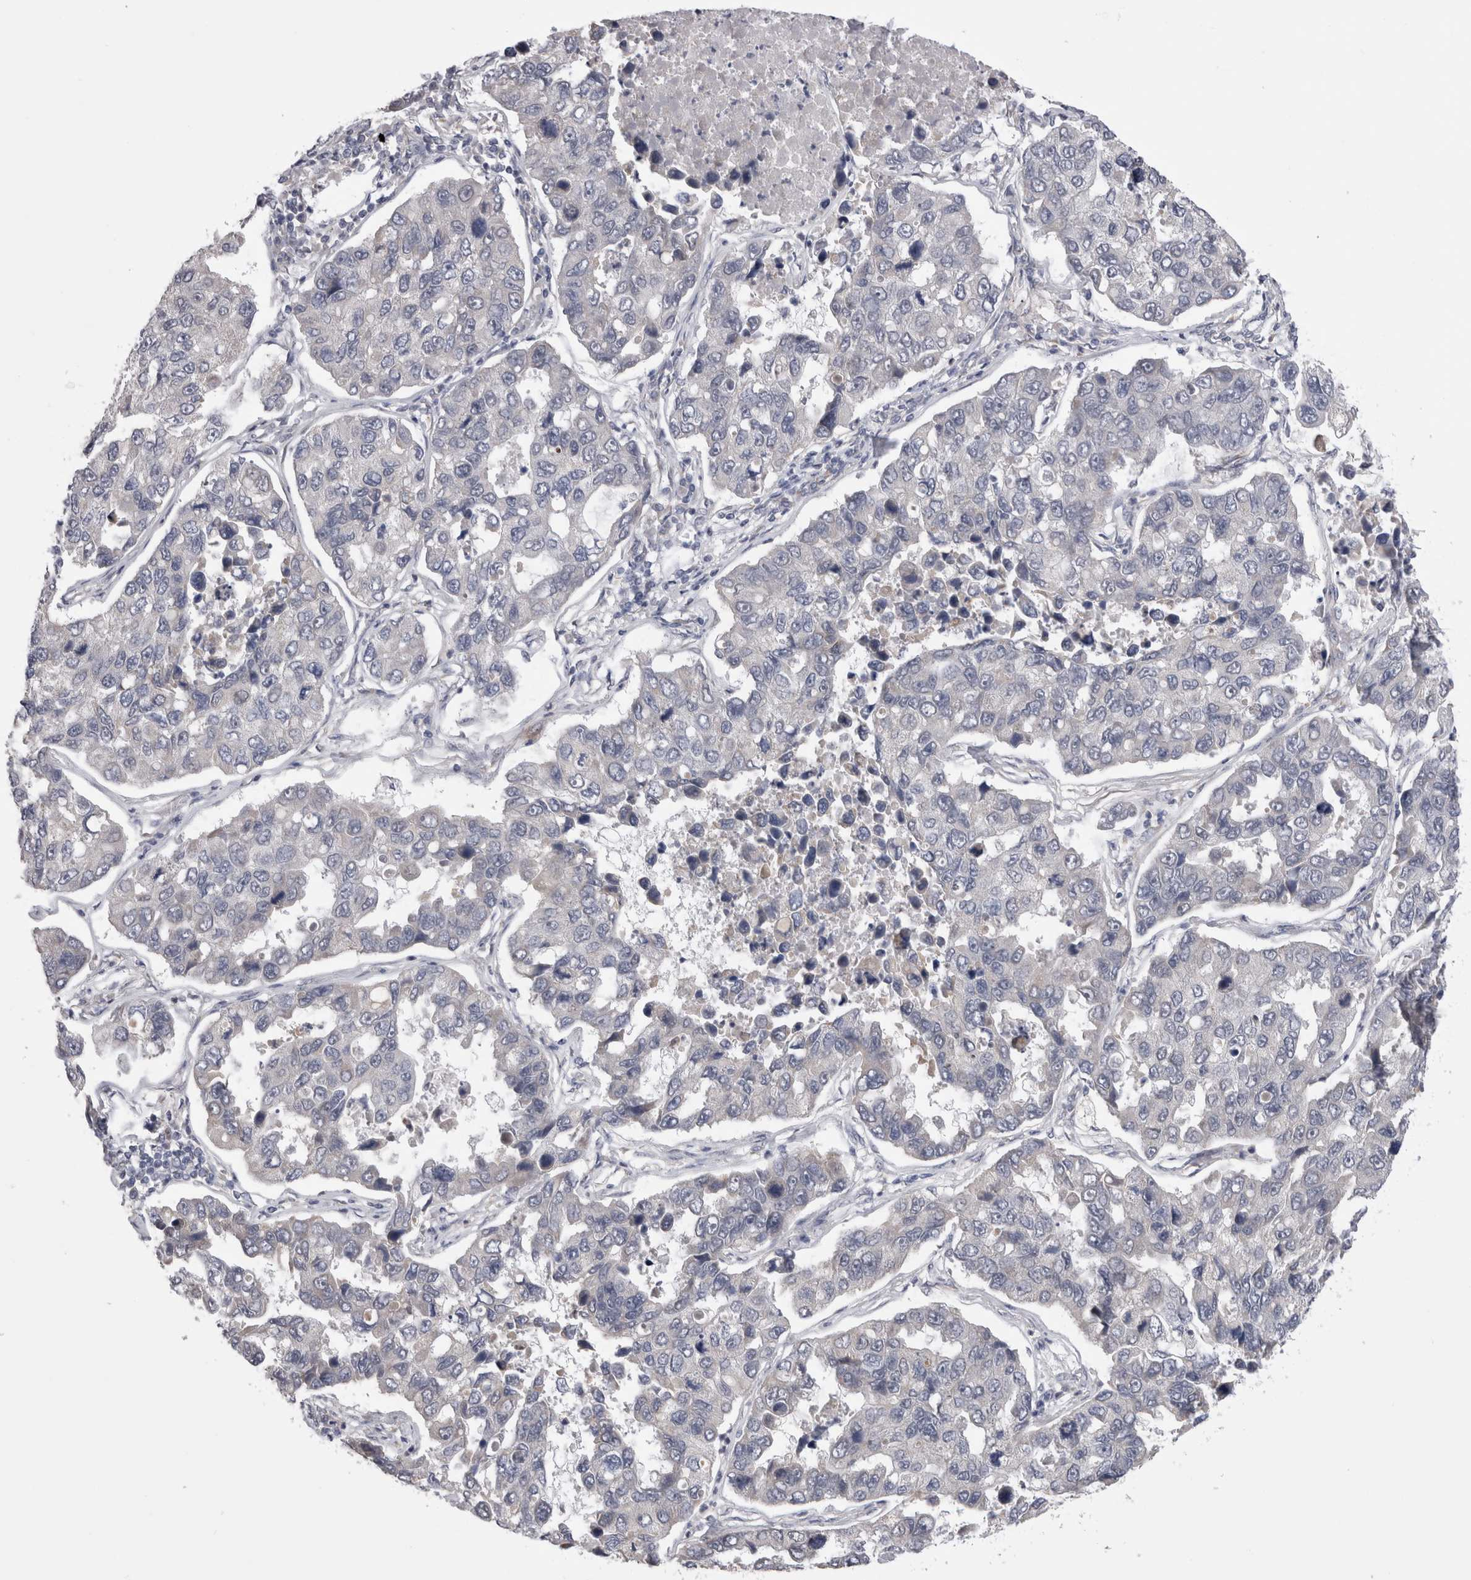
{"staining": {"intensity": "negative", "quantity": "none", "location": "none"}, "tissue": "lung cancer", "cell_type": "Tumor cells", "image_type": "cancer", "snomed": [{"axis": "morphology", "description": "Adenocarcinoma, NOS"}, {"axis": "topography", "description": "Lung"}], "caption": "Immunohistochemistry (IHC) image of neoplastic tissue: human lung cancer stained with DAB shows no significant protein staining in tumor cells.", "gene": "ARHGAP29", "patient": {"sex": "male", "age": 64}}